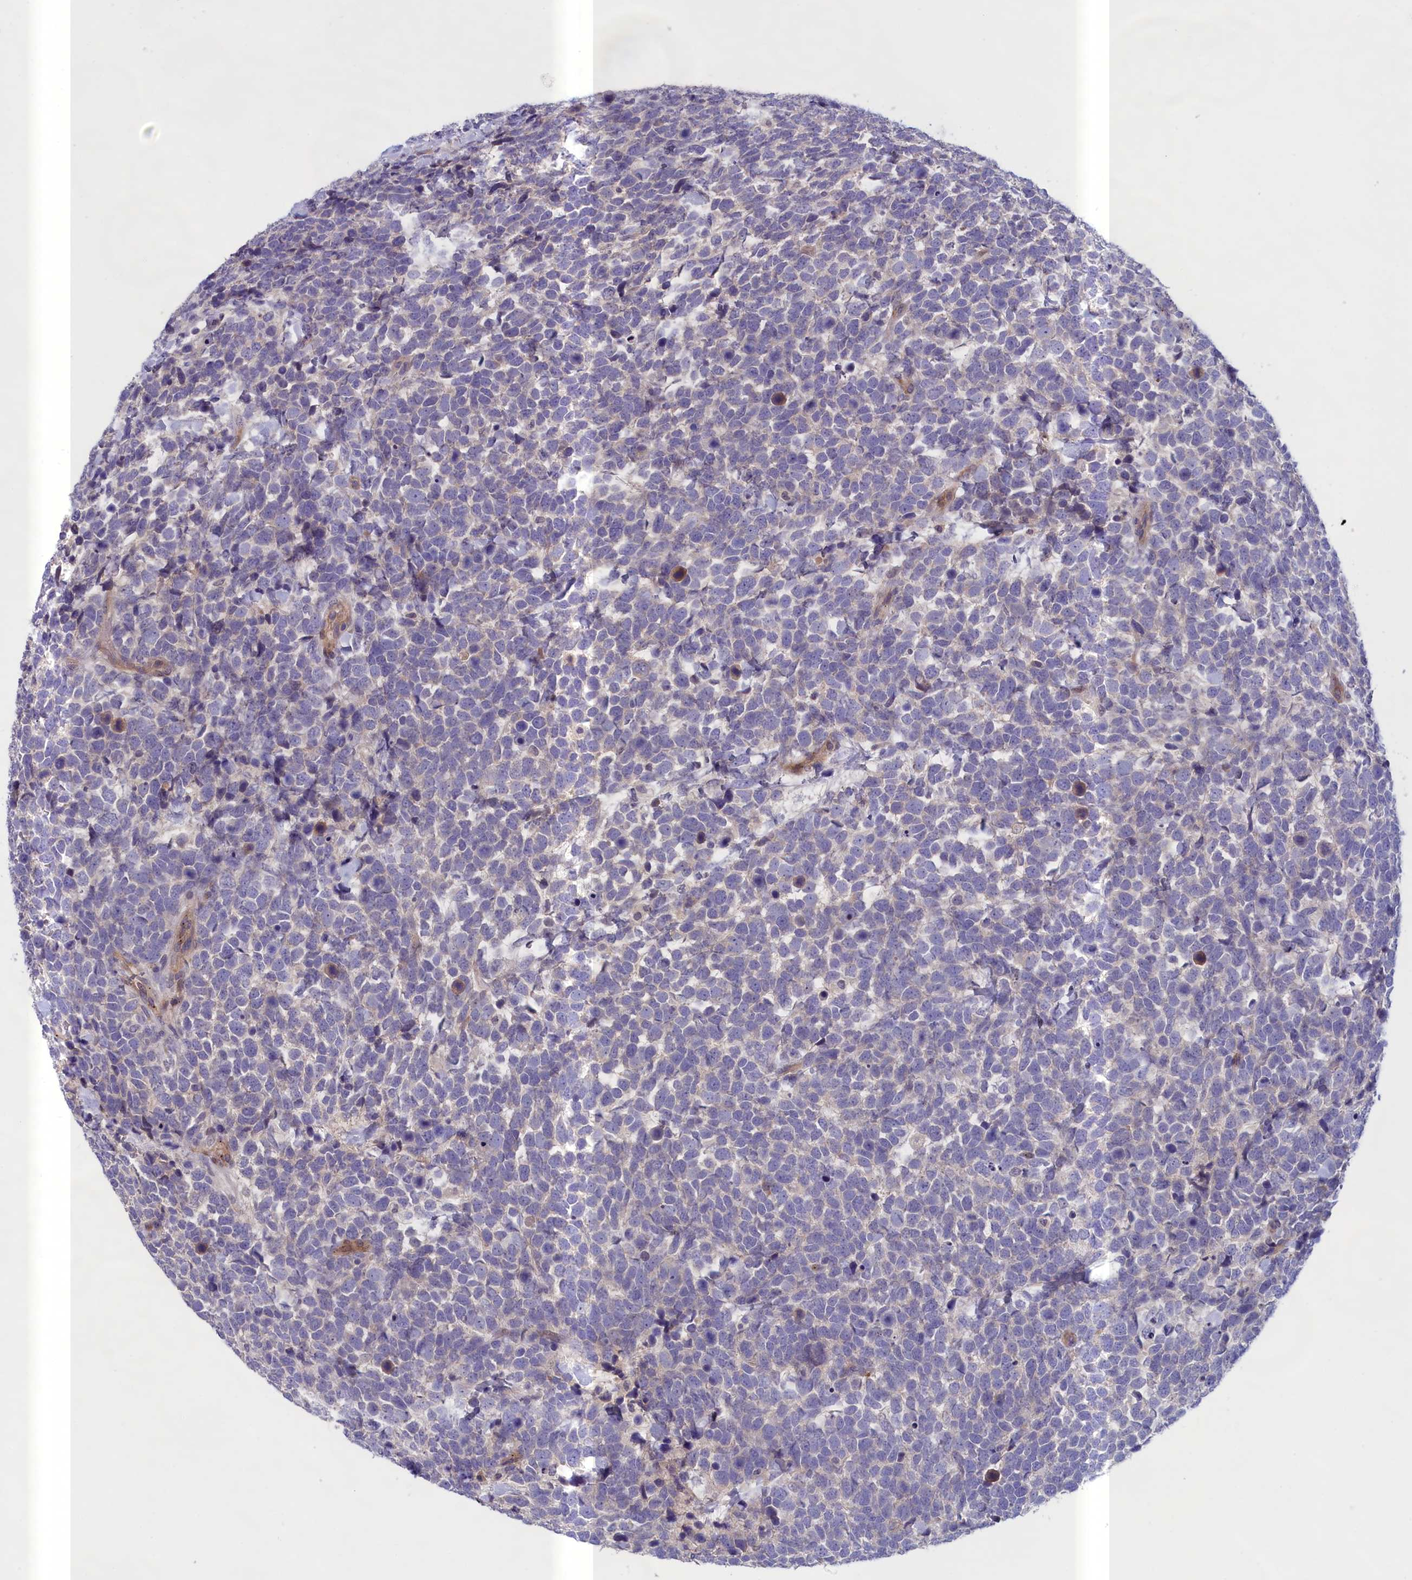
{"staining": {"intensity": "negative", "quantity": "none", "location": "none"}, "tissue": "urothelial cancer", "cell_type": "Tumor cells", "image_type": "cancer", "snomed": [{"axis": "morphology", "description": "Urothelial carcinoma, High grade"}, {"axis": "topography", "description": "Urinary bladder"}], "caption": "There is no significant staining in tumor cells of urothelial carcinoma (high-grade).", "gene": "IGFALS", "patient": {"sex": "female", "age": 82}}